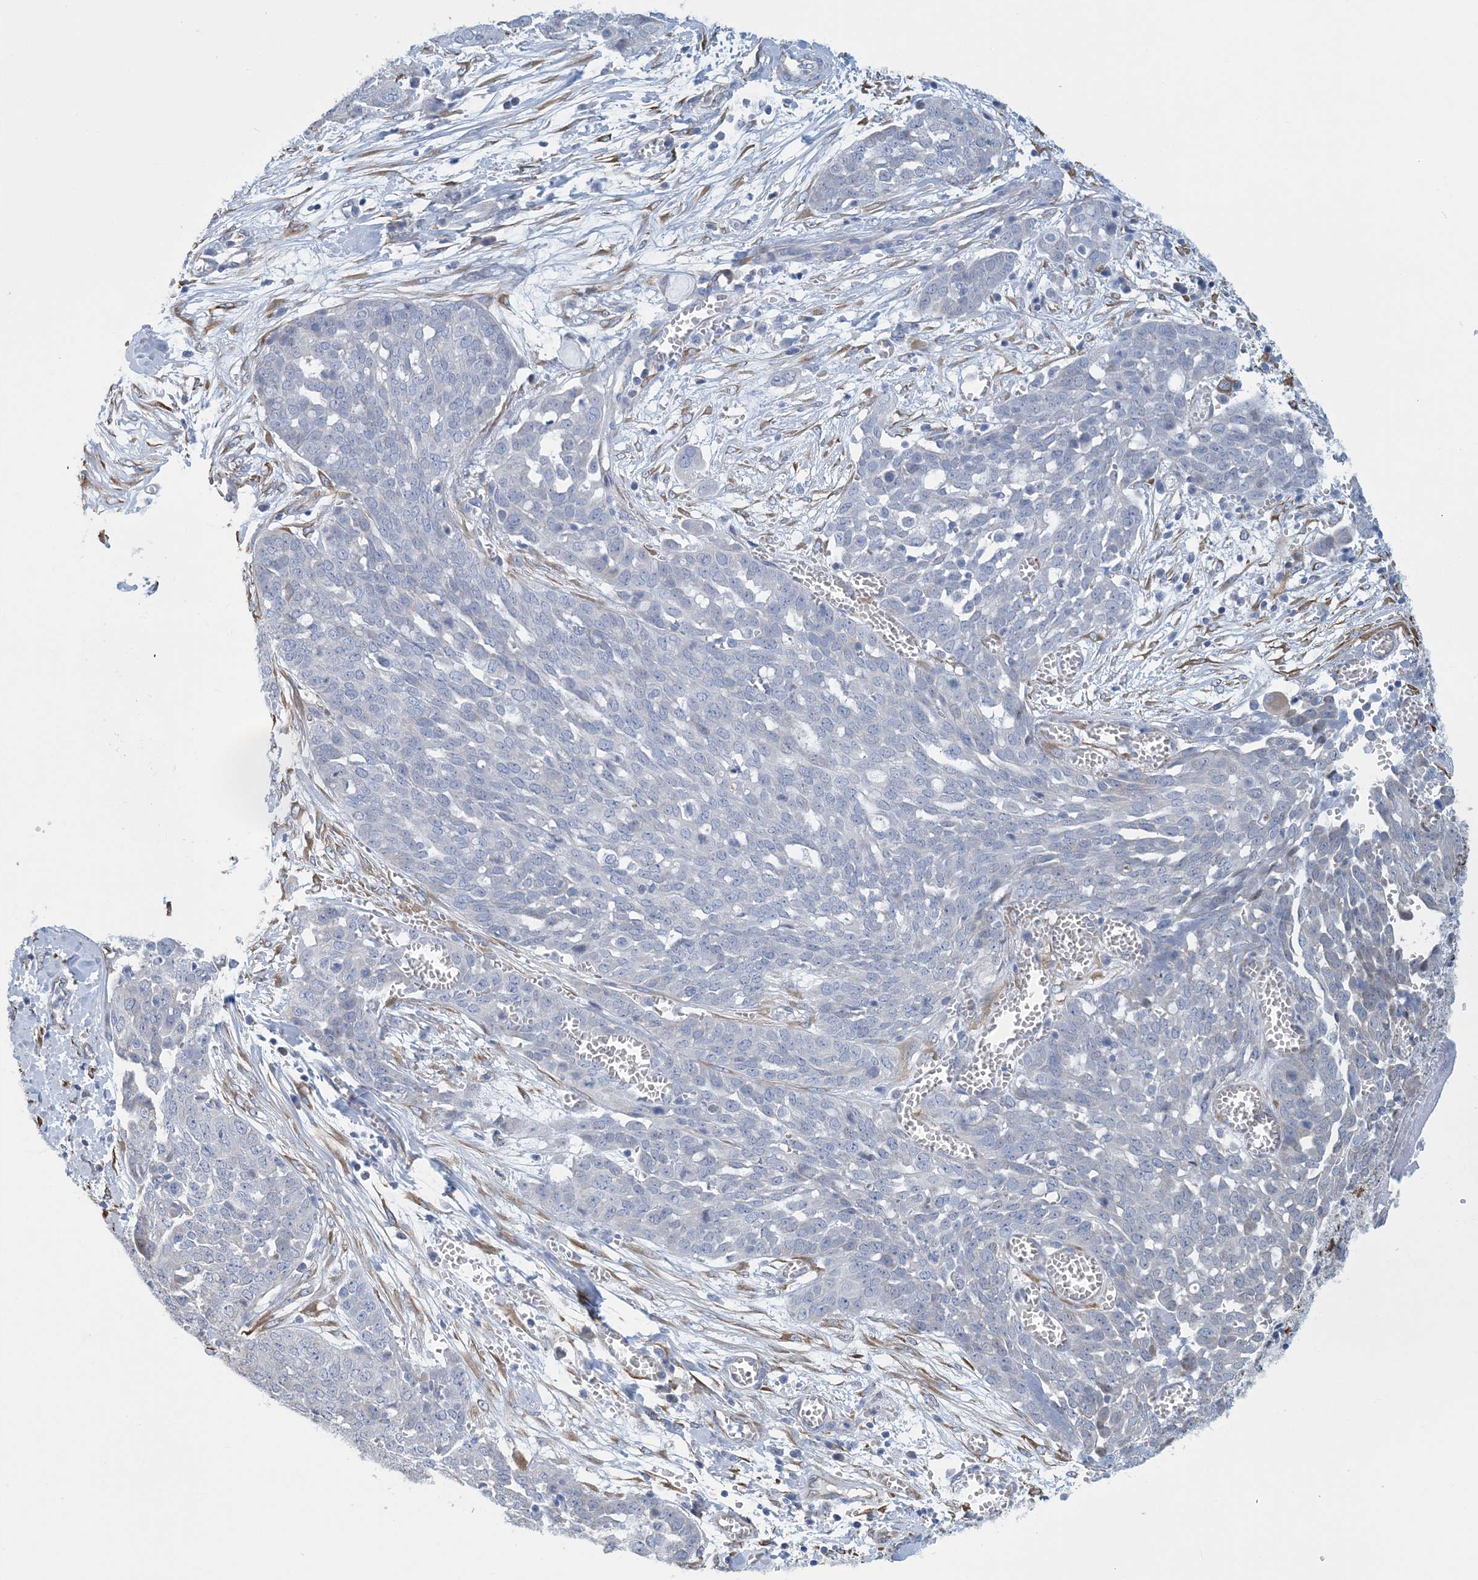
{"staining": {"intensity": "negative", "quantity": "none", "location": "none"}, "tissue": "ovarian cancer", "cell_type": "Tumor cells", "image_type": "cancer", "snomed": [{"axis": "morphology", "description": "Cystadenocarcinoma, serous, NOS"}, {"axis": "topography", "description": "Soft tissue"}, {"axis": "topography", "description": "Ovary"}], "caption": "High magnification brightfield microscopy of ovarian serous cystadenocarcinoma stained with DAB (3,3'-diaminobenzidine) (brown) and counterstained with hematoxylin (blue): tumor cells show no significant positivity.", "gene": "CCDC14", "patient": {"sex": "female", "age": 57}}